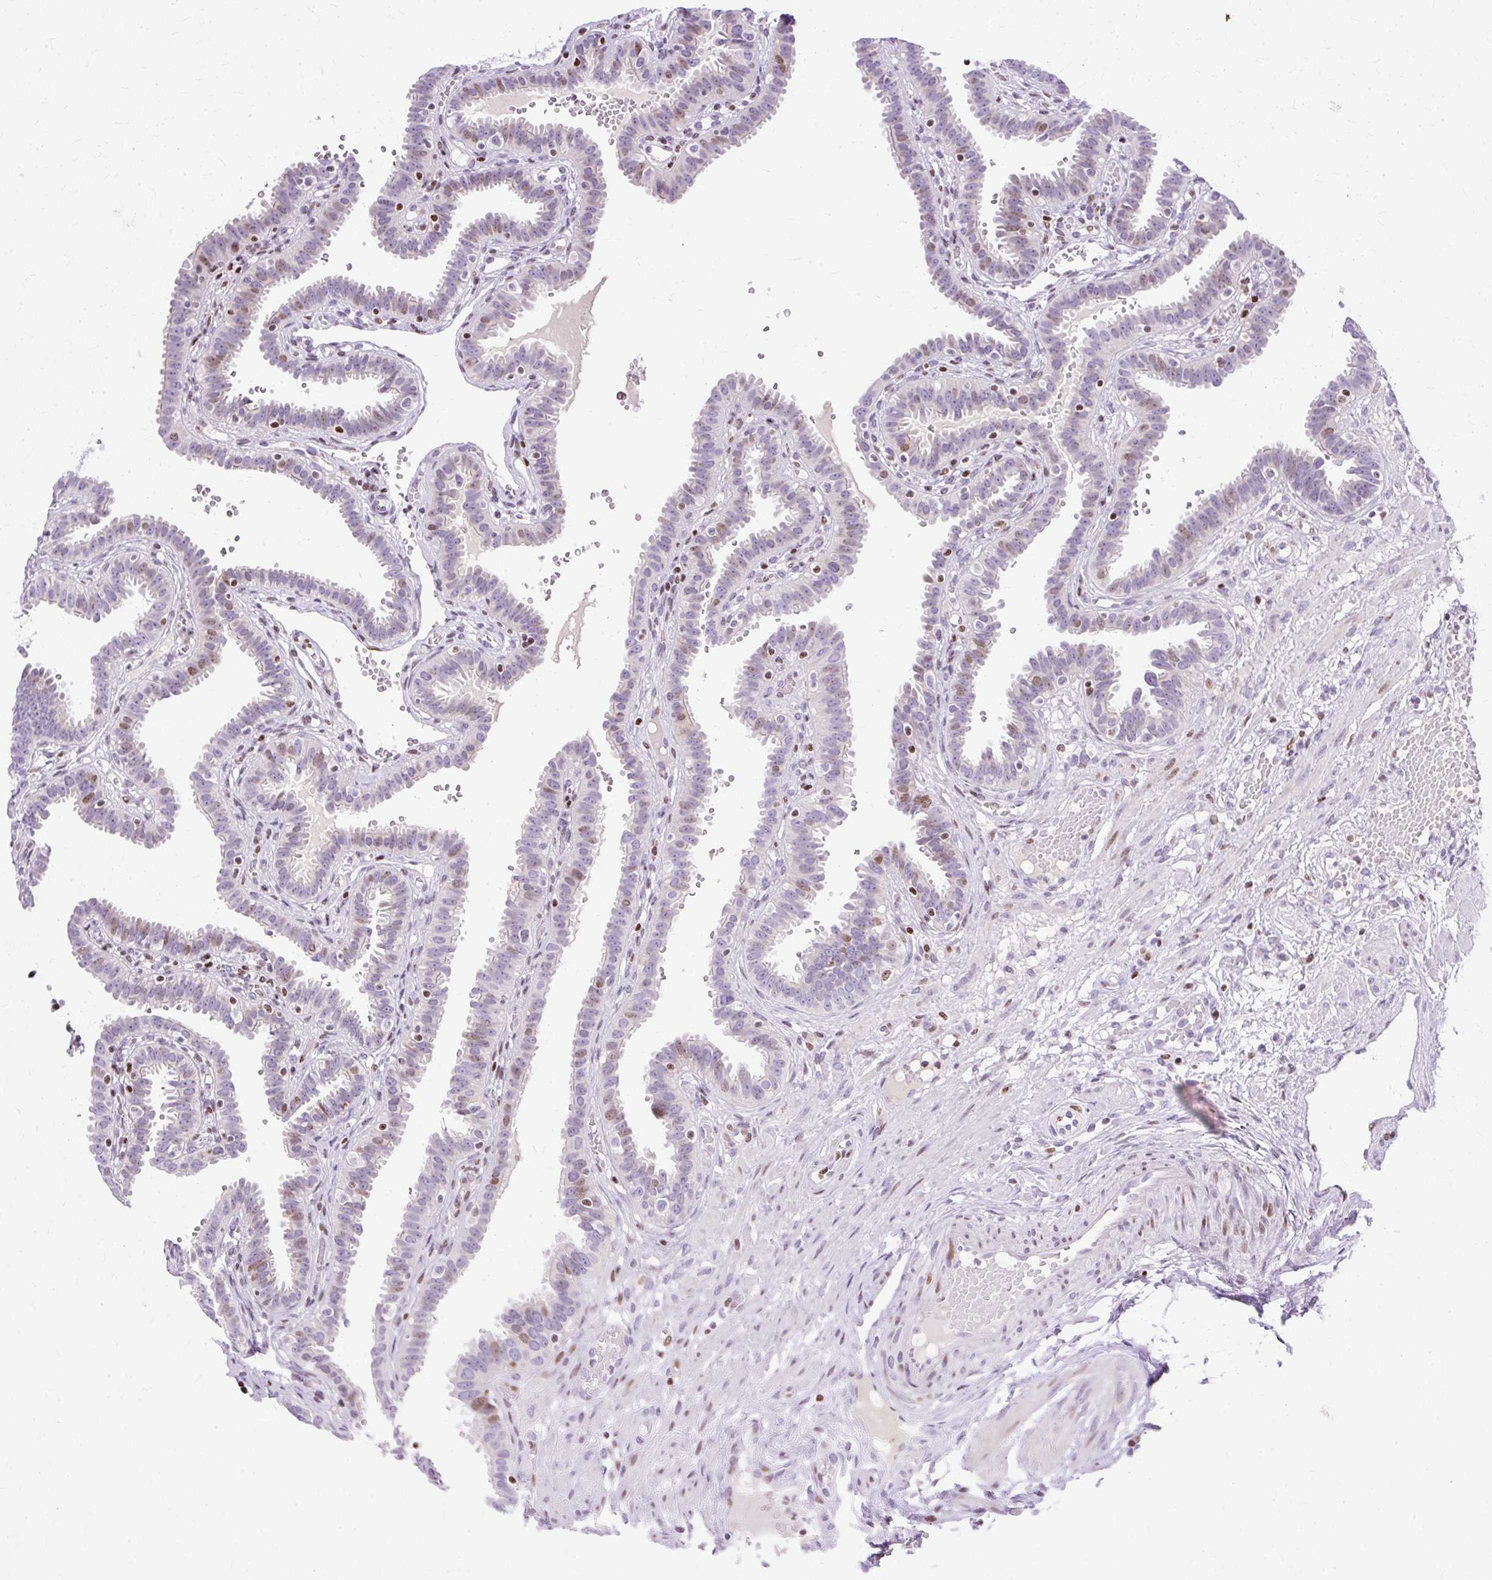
{"staining": {"intensity": "moderate", "quantity": "<25%", "location": "nuclear"}, "tissue": "fallopian tube", "cell_type": "Glandular cells", "image_type": "normal", "snomed": [{"axis": "morphology", "description": "Normal tissue, NOS"}, {"axis": "topography", "description": "Fallopian tube"}], "caption": "Immunohistochemical staining of unremarkable human fallopian tube exhibits moderate nuclear protein expression in about <25% of glandular cells.", "gene": "TMEM177", "patient": {"sex": "female", "age": 37}}